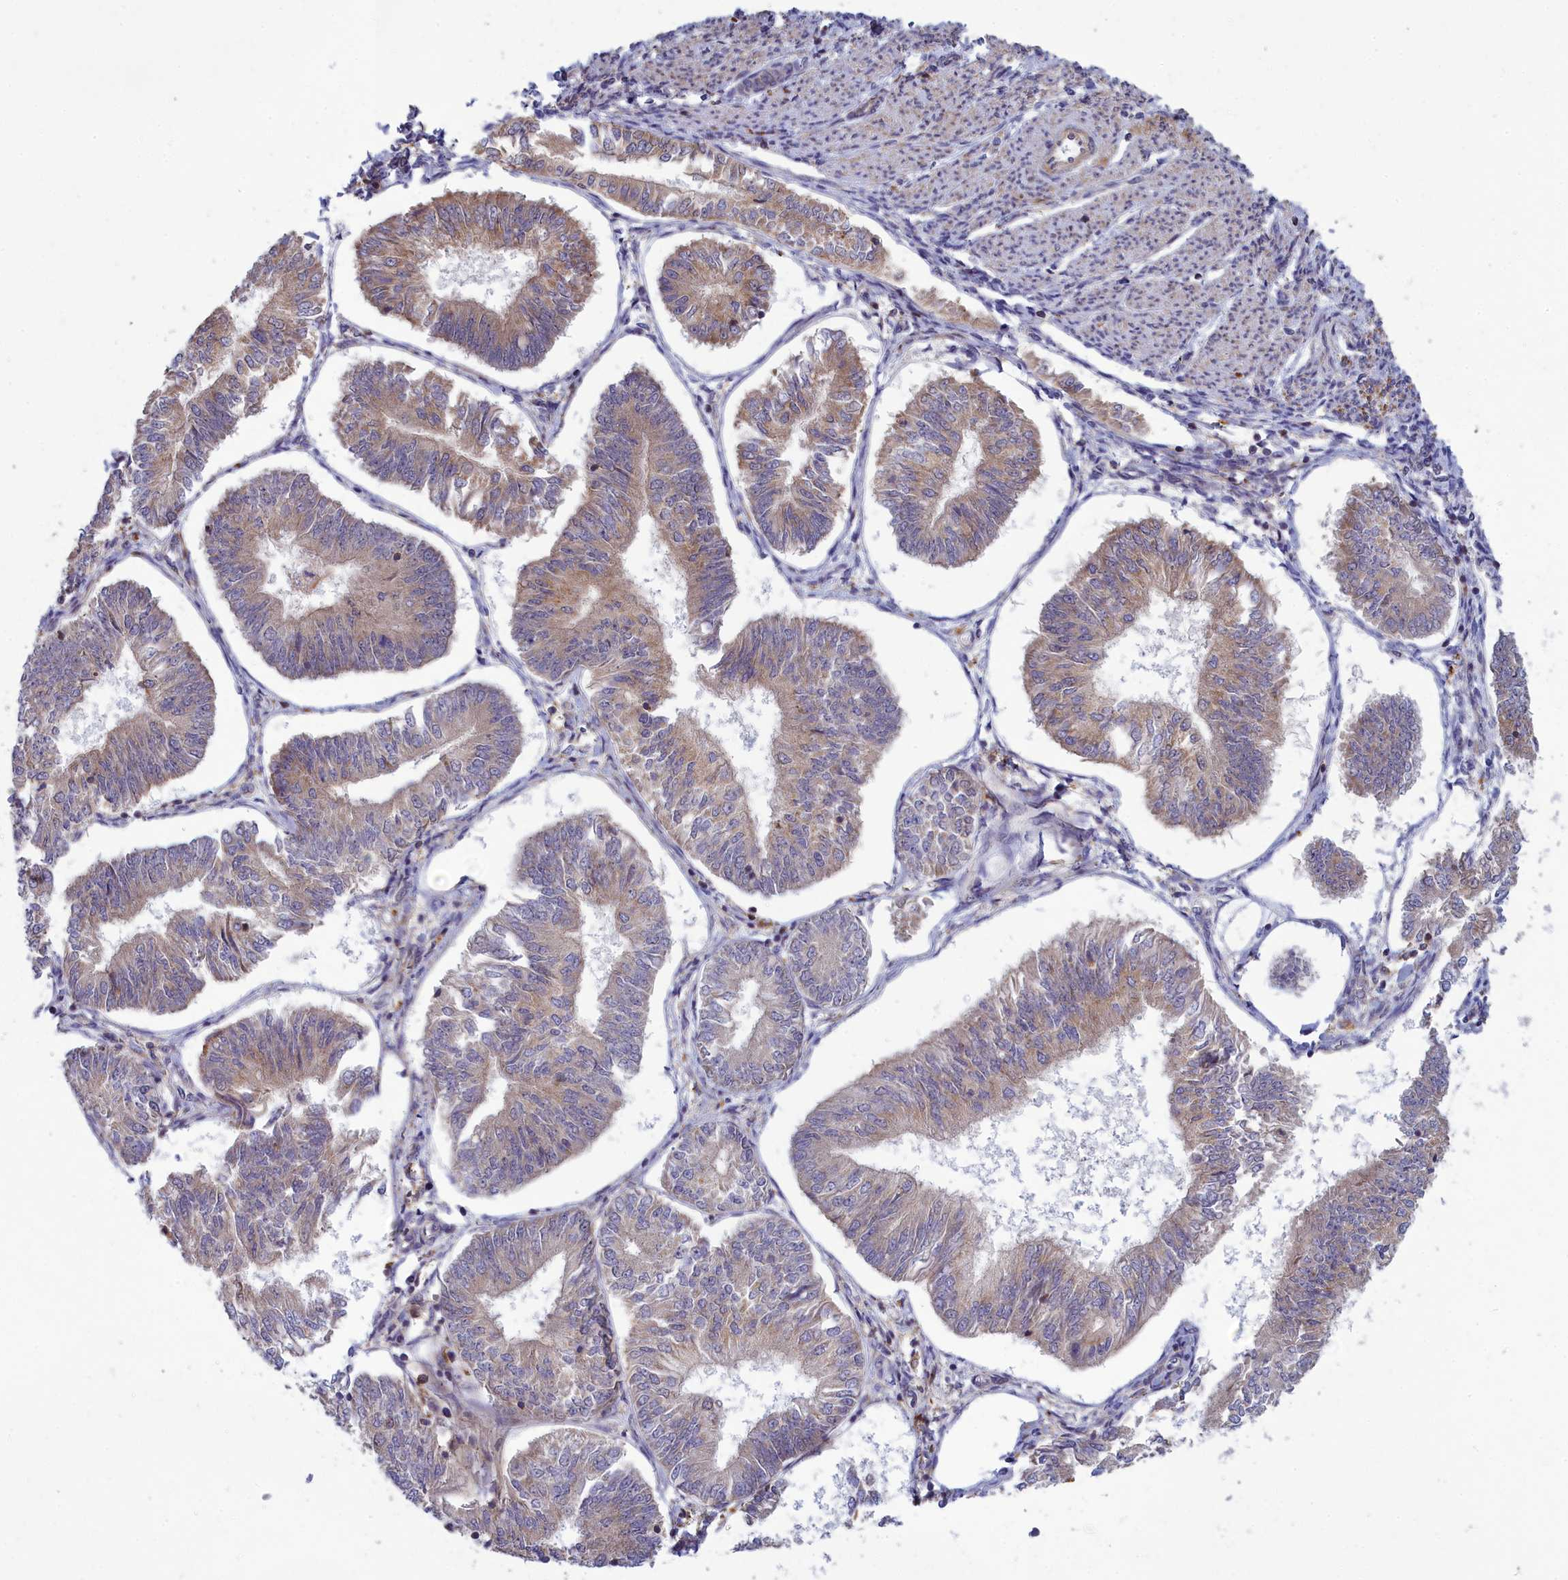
{"staining": {"intensity": "moderate", "quantity": "25%-75%", "location": "cytoplasmic/membranous"}, "tissue": "endometrial cancer", "cell_type": "Tumor cells", "image_type": "cancer", "snomed": [{"axis": "morphology", "description": "Adenocarcinoma, NOS"}, {"axis": "topography", "description": "Endometrium"}], "caption": "A medium amount of moderate cytoplasmic/membranous expression is seen in approximately 25%-75% of tumor cells in endometrial adenocarcinoma tissue. (DAB IHC, brown staining for protein, blue staining for nuclei).", "gene": "BLTP2", "patient": {"sex": "female", "age": 58}}